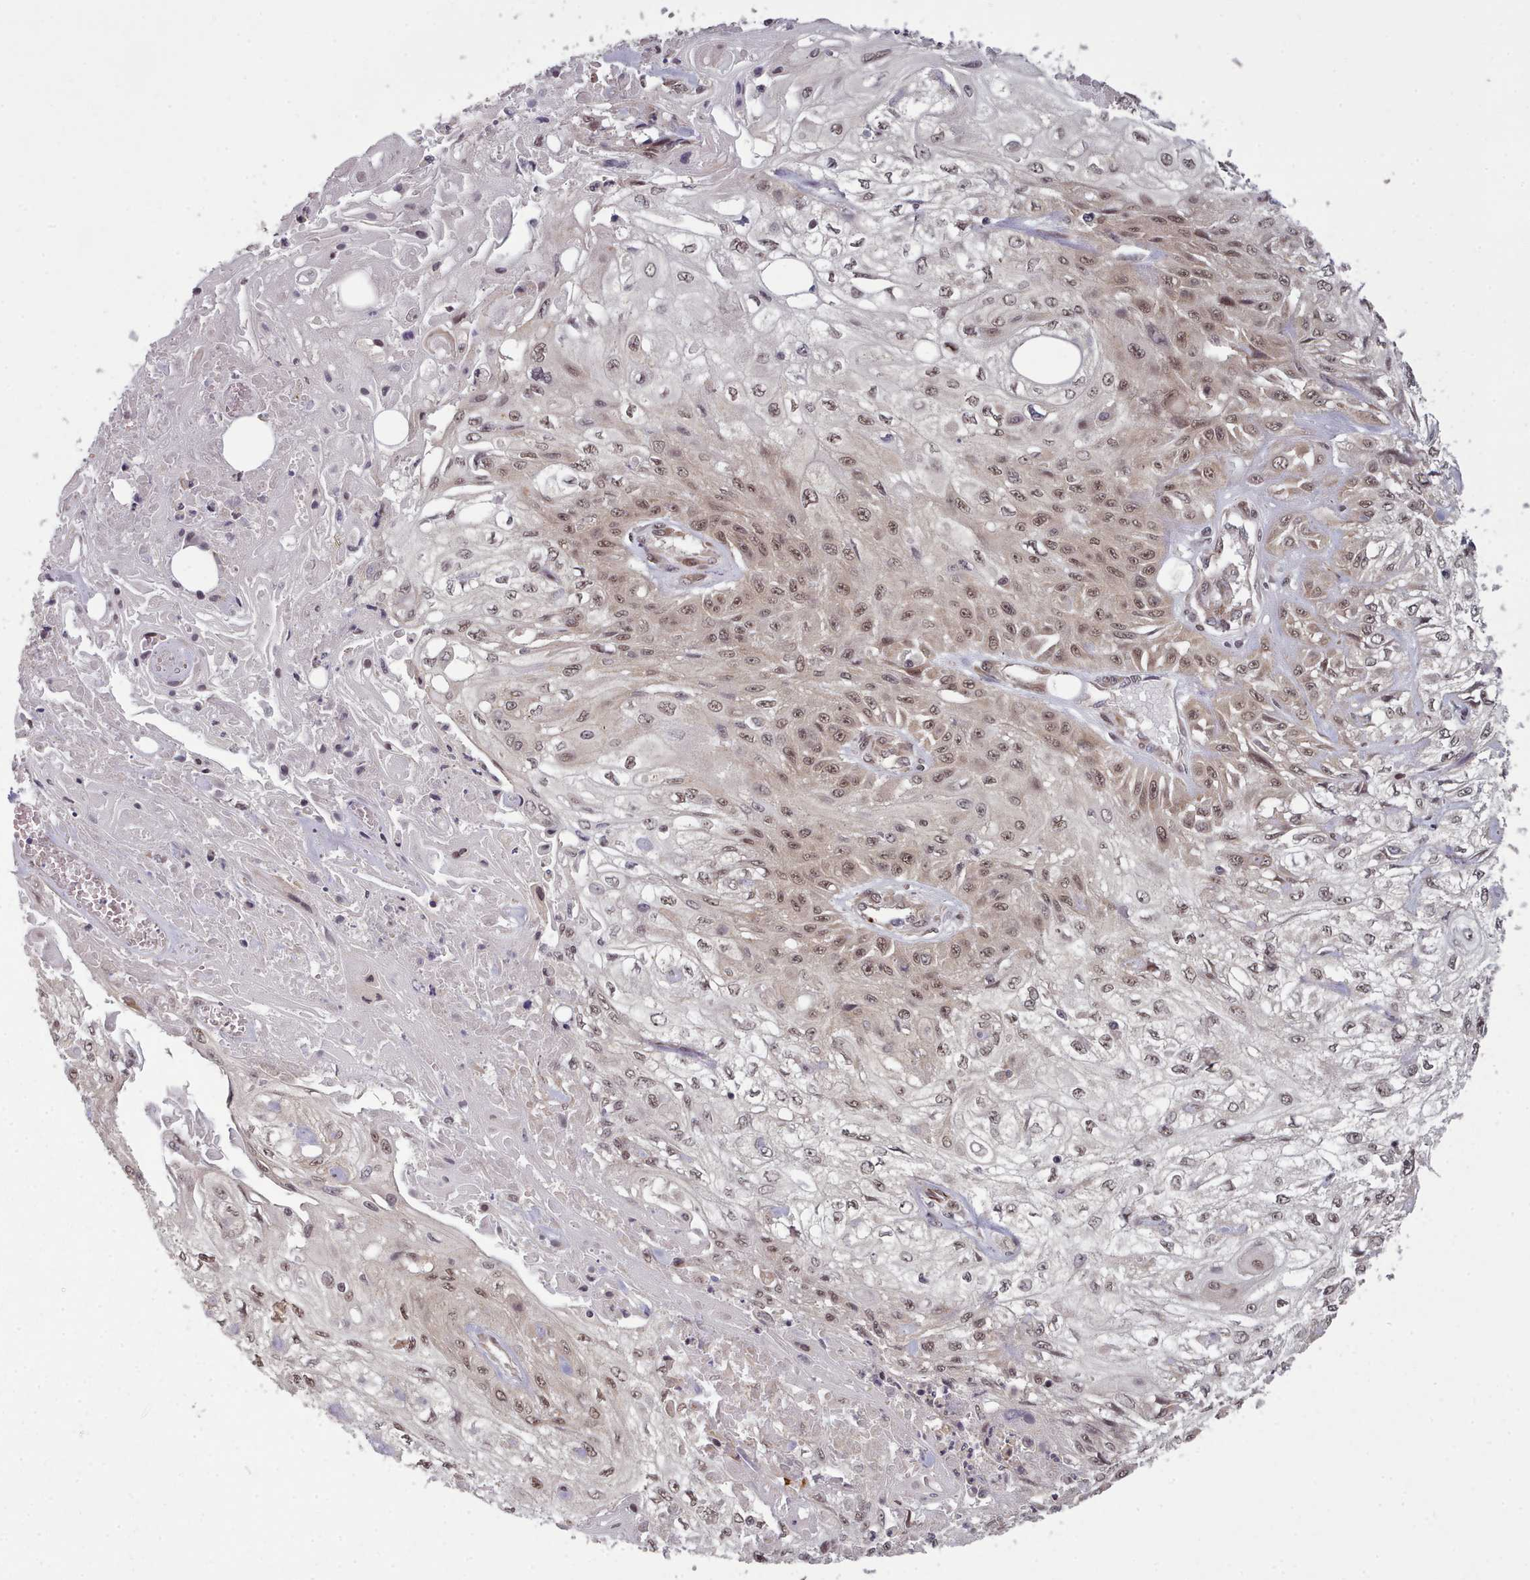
{"staining": {"intensity": "weak", "quantity": ">75%", "location": "nuclear"}, "tissue": "skin cancer", "cell_type": "Tumor cells", "image_type": "cancer", "snomed": [{"axis": "morphology", "description": "Squamous cell carcinoma, NOS"}, {"axis": "morphology", "description": "Squamous cell carcinoma, metastatic, NOS"}, {"axis": "topography", "description": "Skin"}, {"axis": "topography", "description": "Lymph node"}], "caption": "Squamous cell carcinoma (skin) stained for a protein (brown) reveals weak nuclear positive staining in approximately >75% of tumor cells.", "gene": "DHX8", "patient": {"sex": "male", "age": 75}}